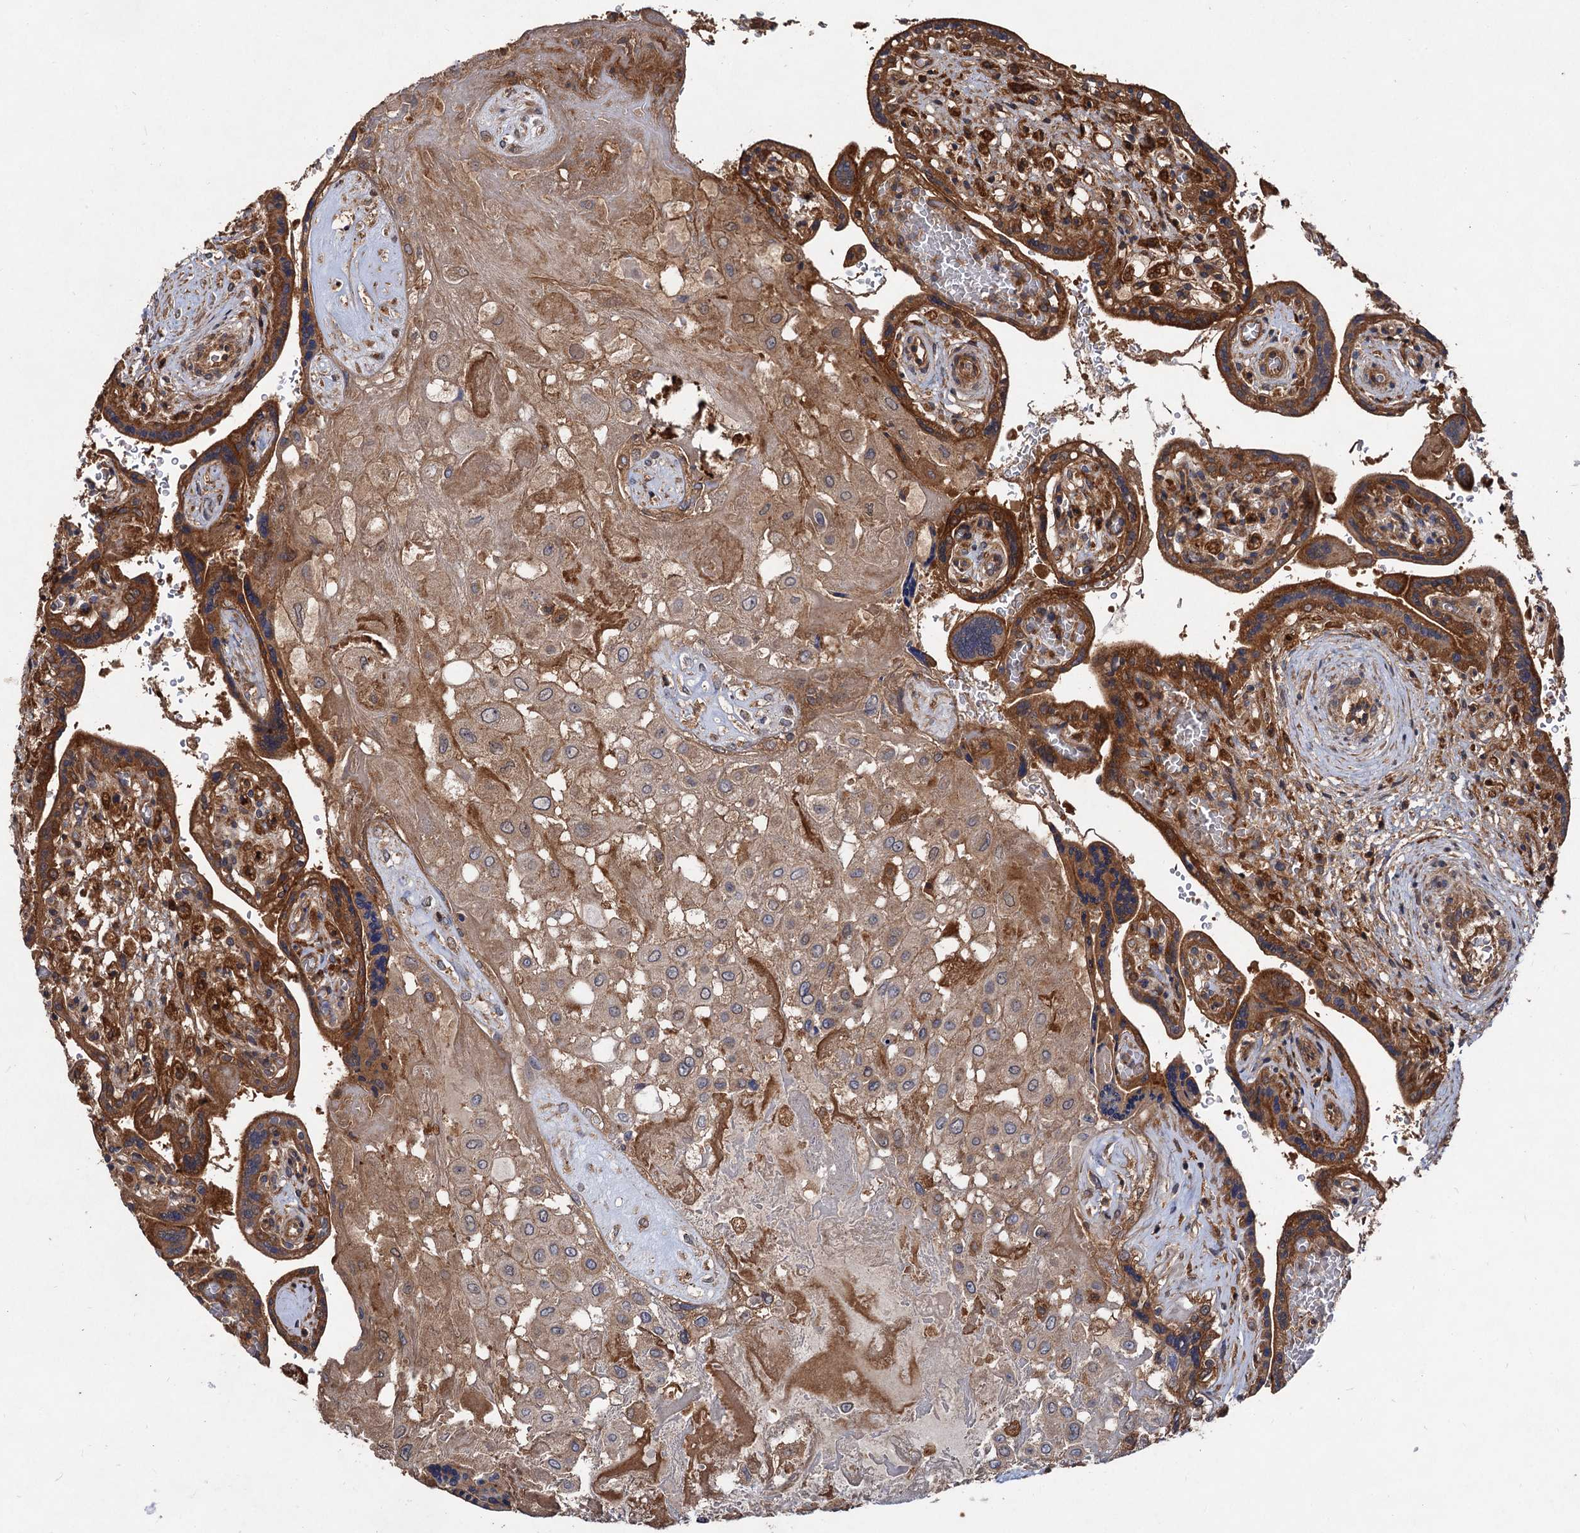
{"staining": {"intensity": "weak", "quantity": ">75%", "location": "cytoplasmic/membranous"}, "tissue": "placenta", "cell_type": "Decidual cells", "image_type": "normal", "snomed": [{"axis": "morphology", "description": "Normal tissue, NOS"}, {"axis": "topography", "description": "Placenta"}], "caption": "Immunohistochemical staining of benign placenta displays >75% levels of weak cytoplasmic/membranous protein positivity in approximately >75% of decidual cells. Immunohistochemistry stains the protein of interest in brown and the nuclei are stained blue.", "gene": "VPS29", "patient": {"sex": "female", "age": 37}}